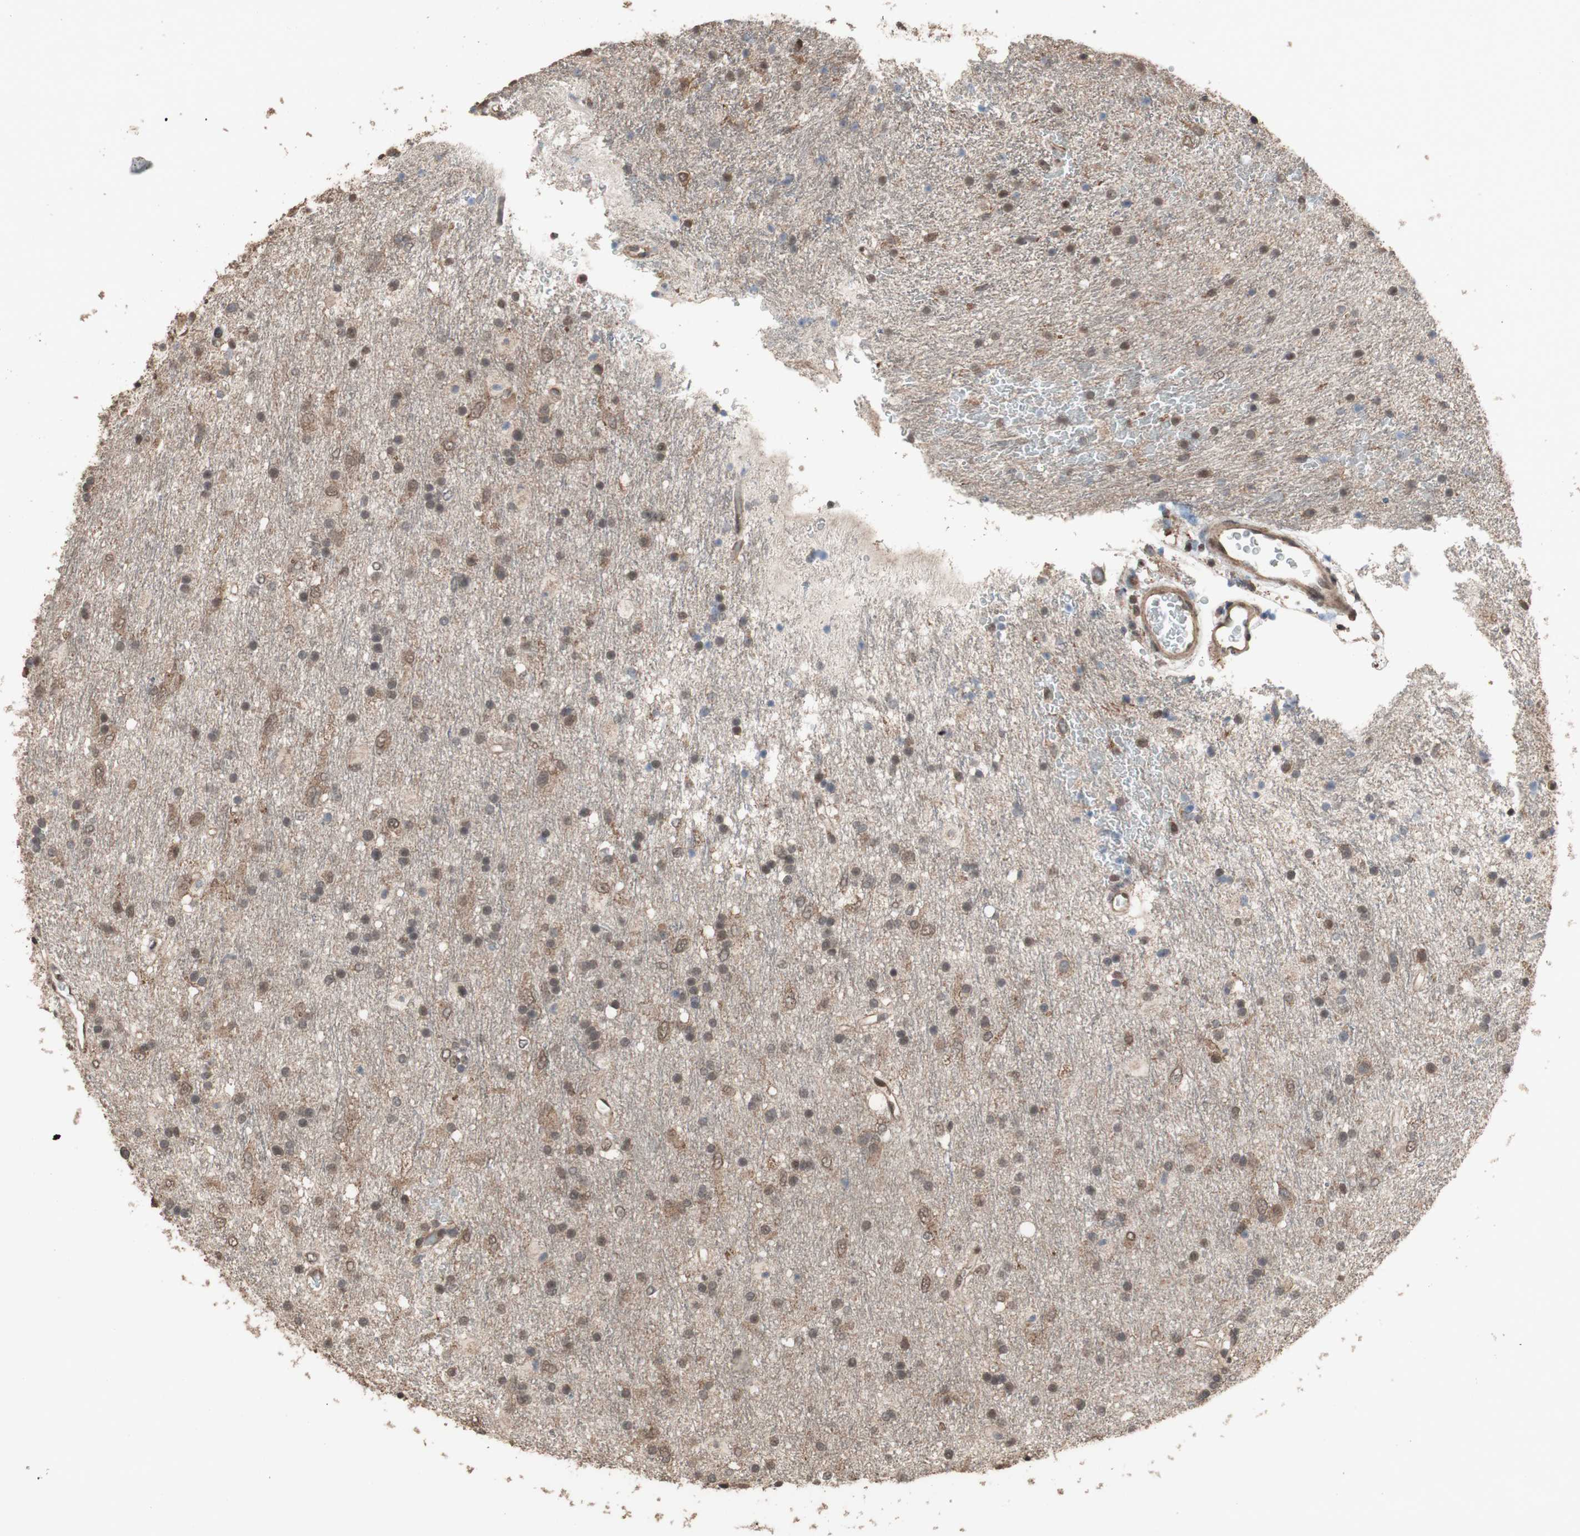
{"staining": {"intensity": "weak", "quantity": "25%-75%", "location": "cytoplasmic/membranous"}, "tissue": "glioma", "cell_type": "Tumor cells", "image_type": "cancer", "snomed": [{"axis": "morphology", "description": "Glioma, malignant, Low grade"}, {"axis": "topography", "description": "Brain"}], "caption": "About 25%-75% of tumor cells in human low-grade glioma (malignant) exhibit weak cytoplasmic/membranous protein staining as visualized by brown immunohistochemical staining.", "gene": "KANSL1", "patient": {"sex": "male", "age": 77}}